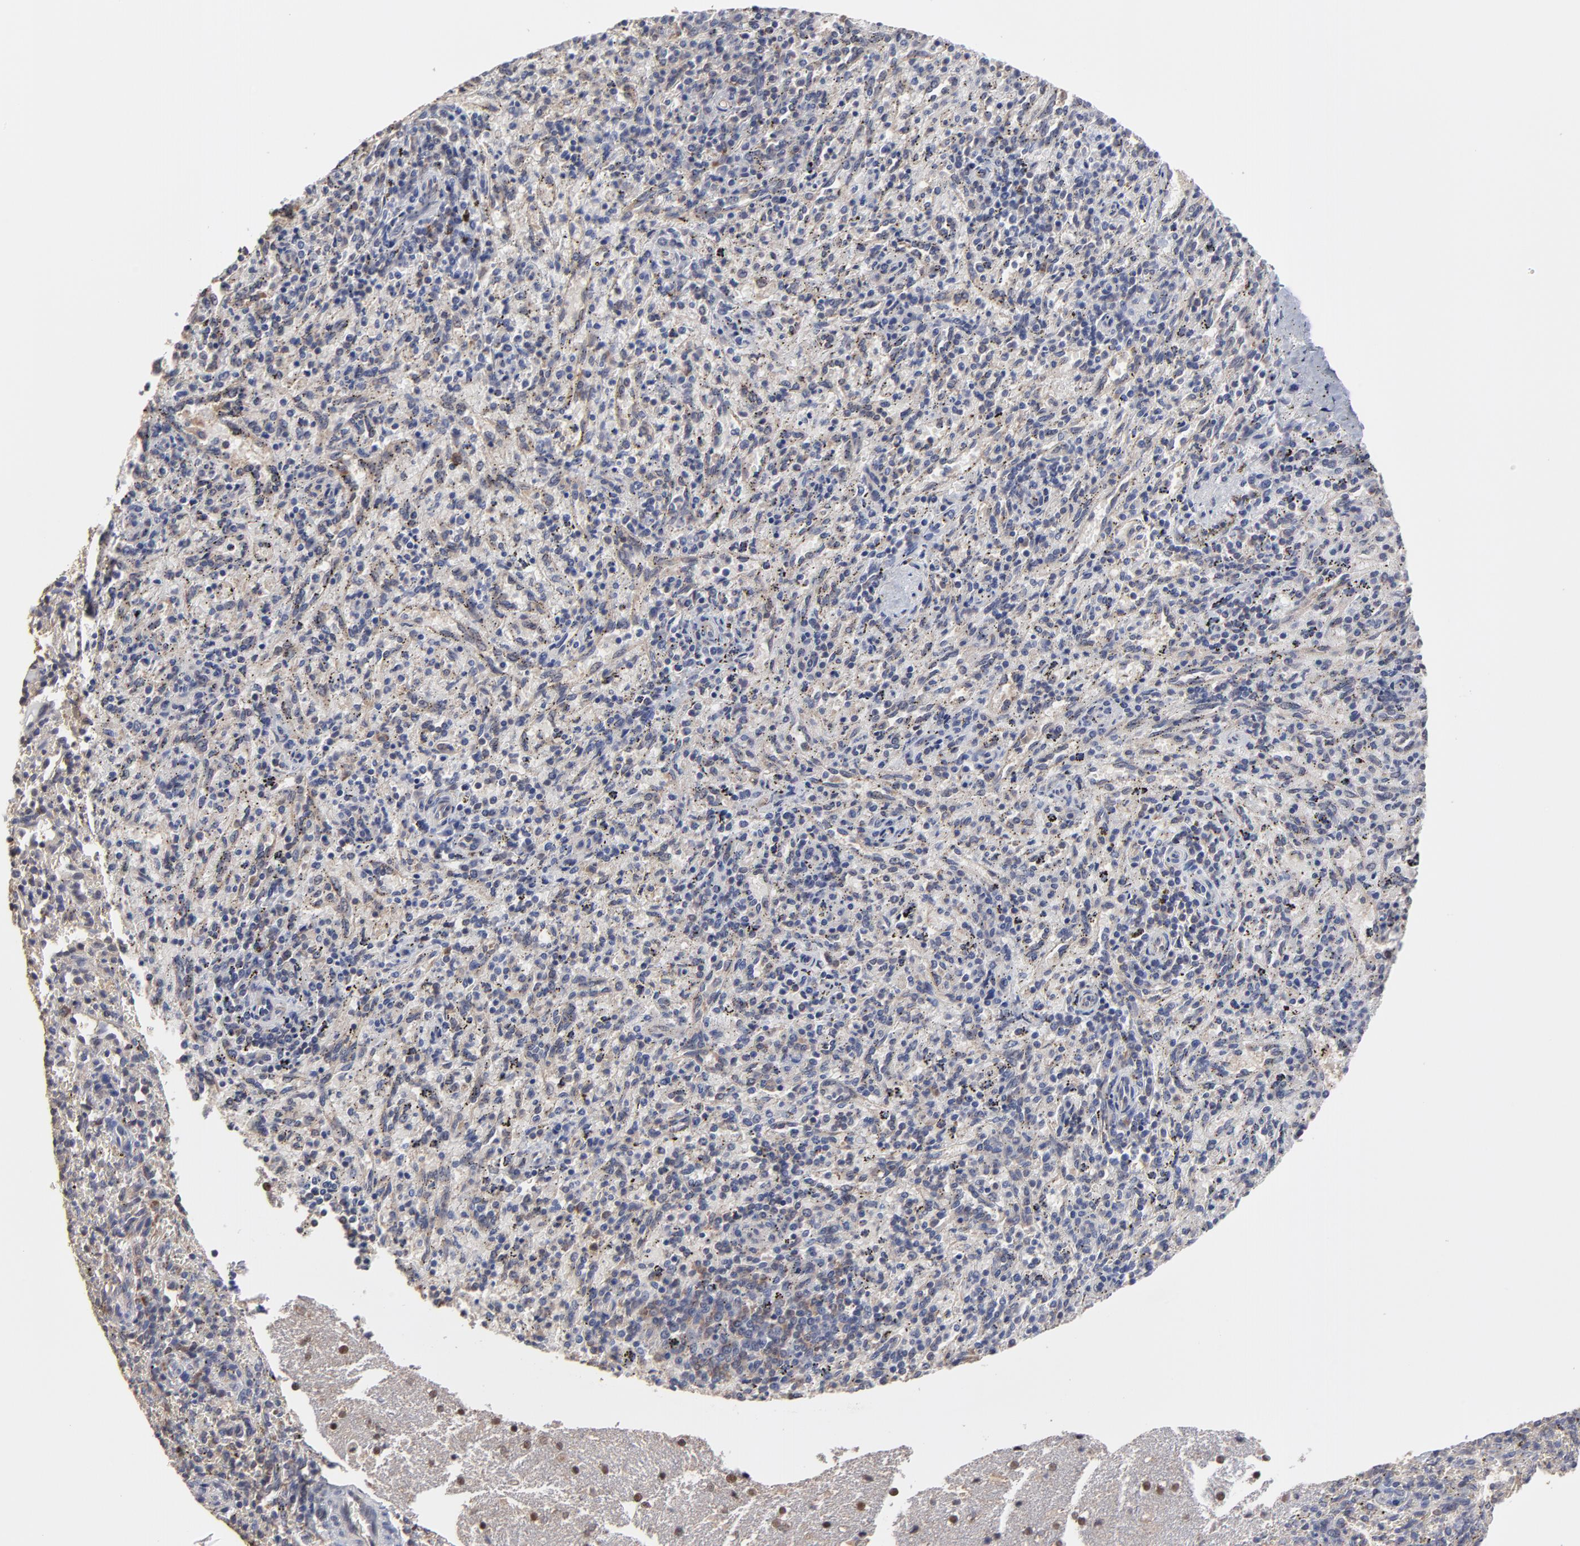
{"staining": {"intensity": "weak", "quantity": "<25%", "location": "cytoplasmic/membranous"}, "tissue": "spleen", "cell_type": "Cells in red pulp", "image_type": "normal", "snomed": [{"axis": "morphology", "description": "Normal tissue, NOS"}, {"axis": "topography", "description": "Spleen"}], "caption": "A micrograph of human spleen is negative for staining in cells in red pulp. (DAB (3,3'-diaminobenzidine) IHC visualized using brightfield microscopy, high magnification).", "gene": "CCT2", "patient": {"sex": "female", "age": 10}}